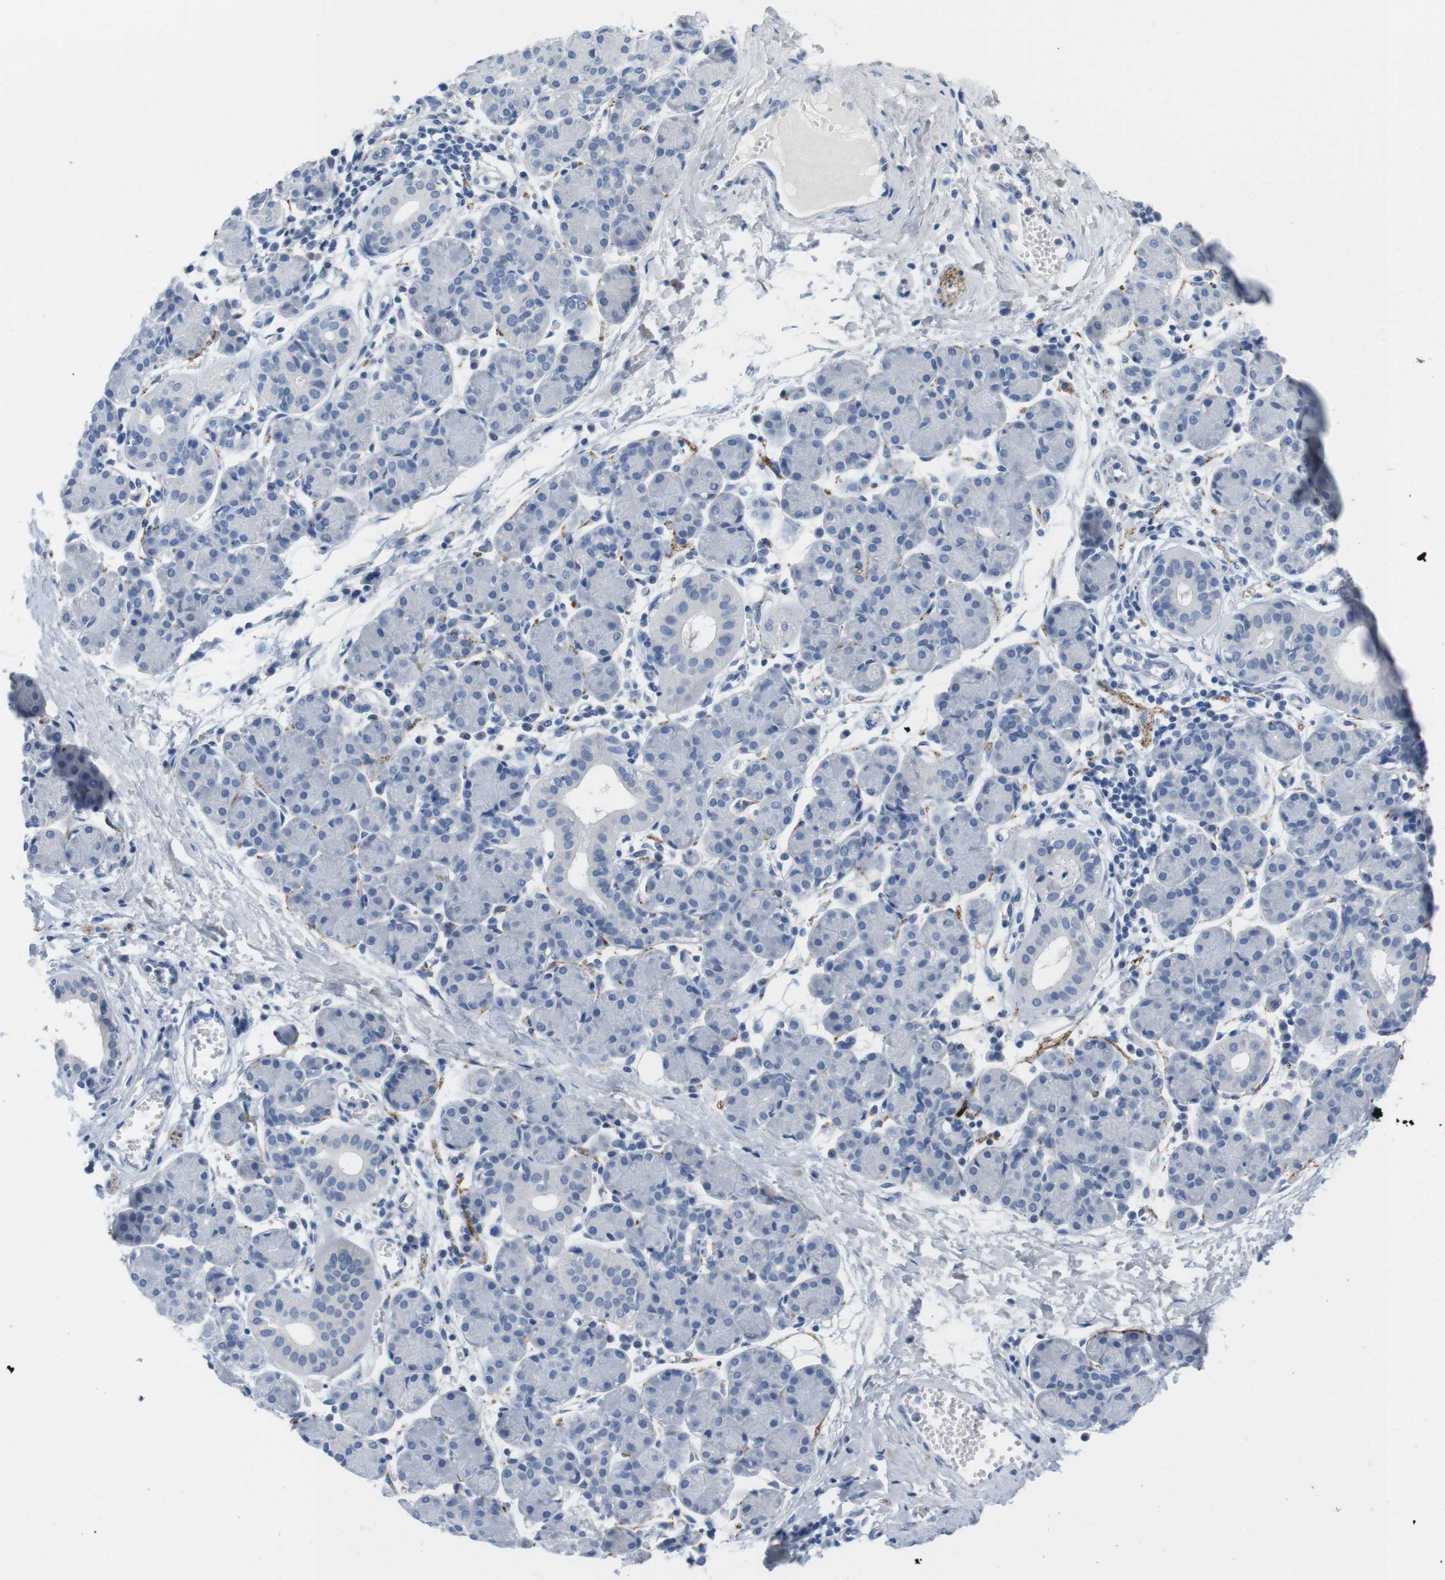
{"staining": {"intensity": "negative", "quantity": "none", "location": "none"}, "tissue": "salivary gland", "cell_type": "Glandular cells", "image_type": "normal", "snomed": [{"axis": "morphology", "description": "Normal tissue, NOS"}, {"axis": "morphology", "description": "Inflammation, NOS"}, {"axis": "topography", "description": "Lymph node"}, {"axis": "topography", "description": "Salivary gland"}], "caption": "Immunohistochemistry of normal salivary gland displays no expression in glandular cells.", "gene": "MAP6", "patient": {"sex": "male", "age": 3}}